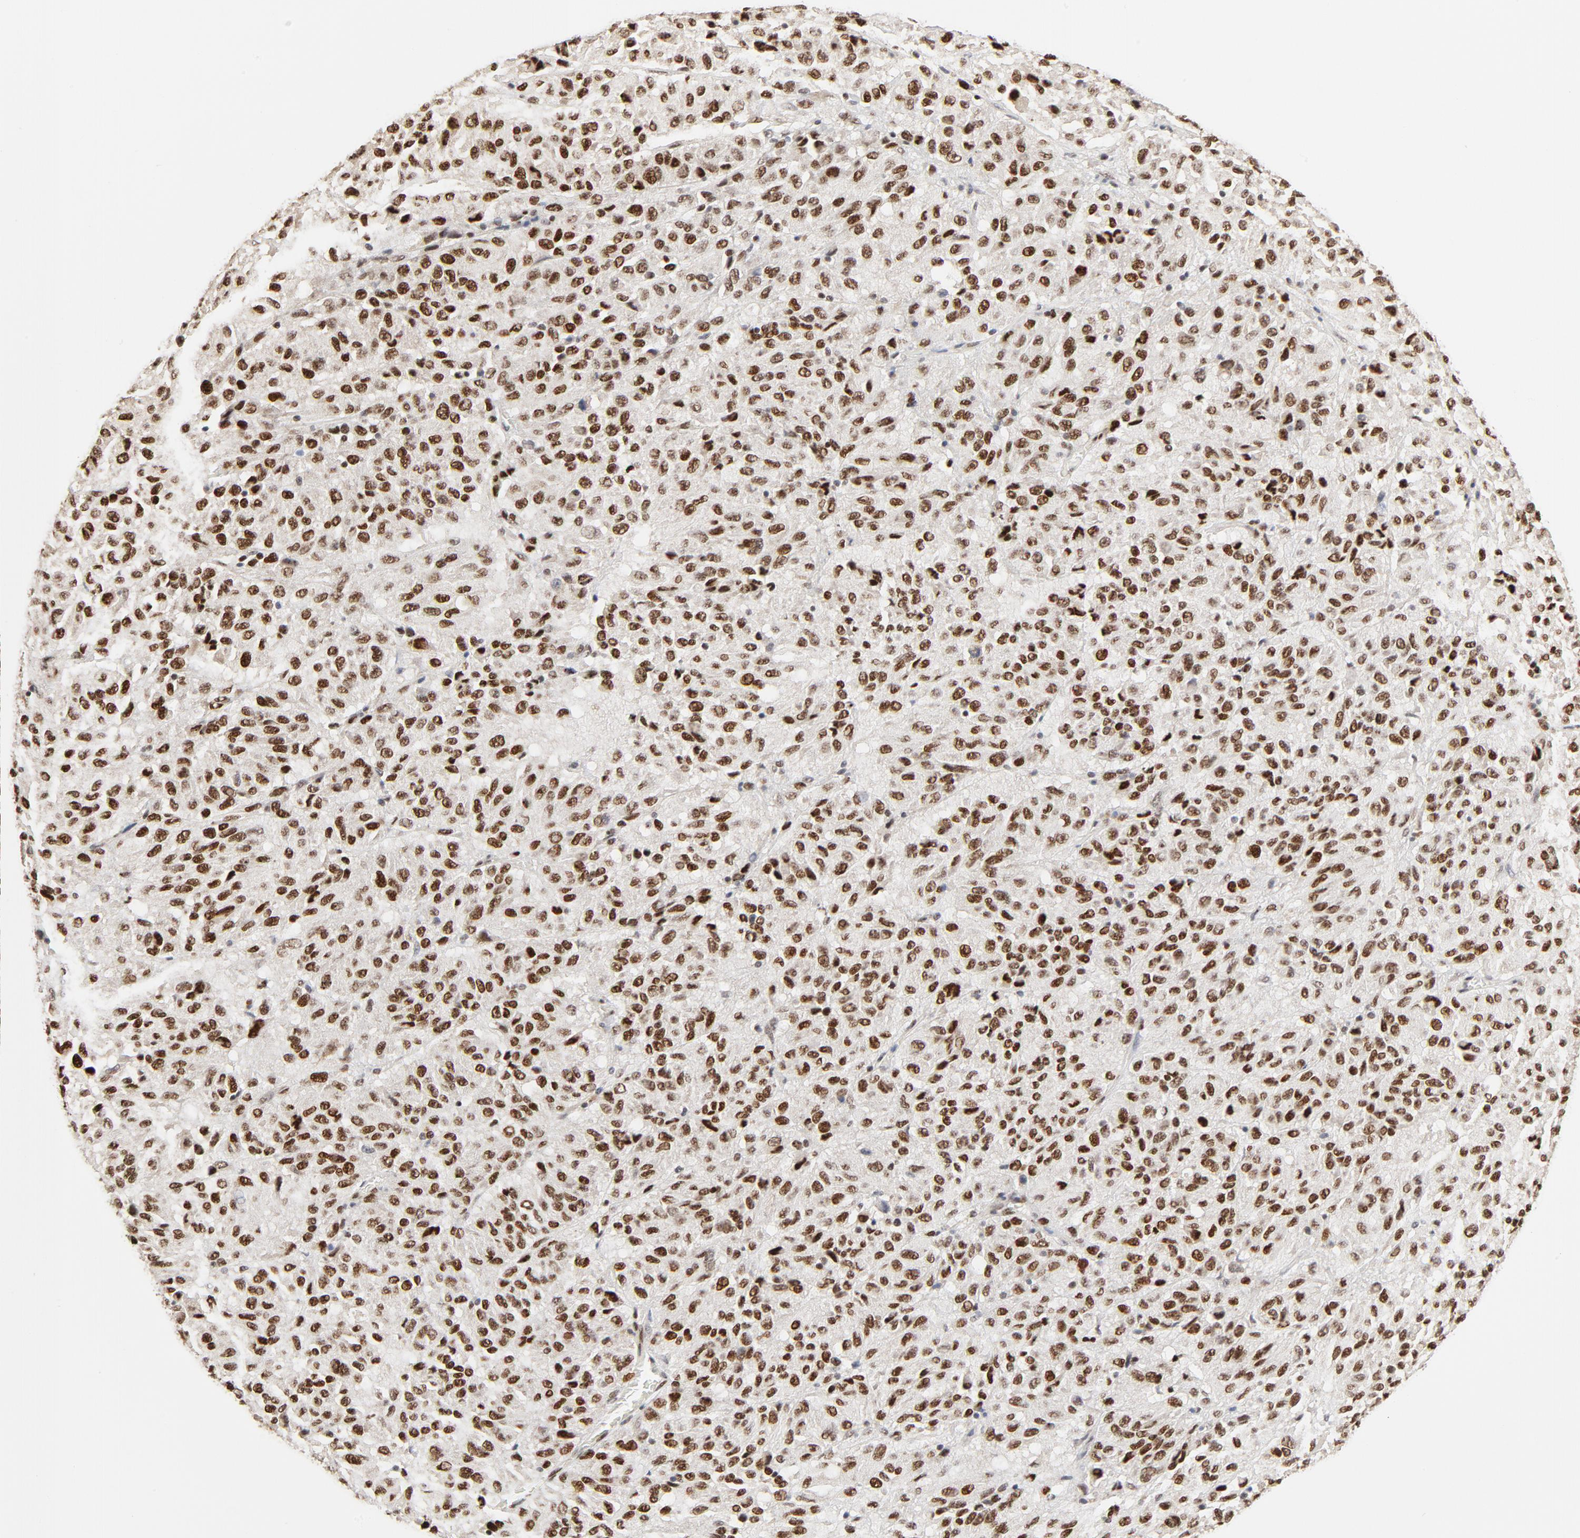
{"staining": {"intensity": "strong", "quantity": ">75%", "location": "nuclear"}, "tissue": "melanoma", "cell_type": "Tumor cells", "image_type": "cancer", "snomed": [{"axis": "morphology", "description": "Malignant melanoma, Metastatic site"}, {"axis": "topography", "description": "Lung"}], "caption": "Immunohistochemical staining of human malignant melanoma (metastatic site) demonstrates high levels of strong nuclear staining in about >75% of tumor cells.", "gene": "GTF2I", "patient": {"sex": "male", "age": 64}}